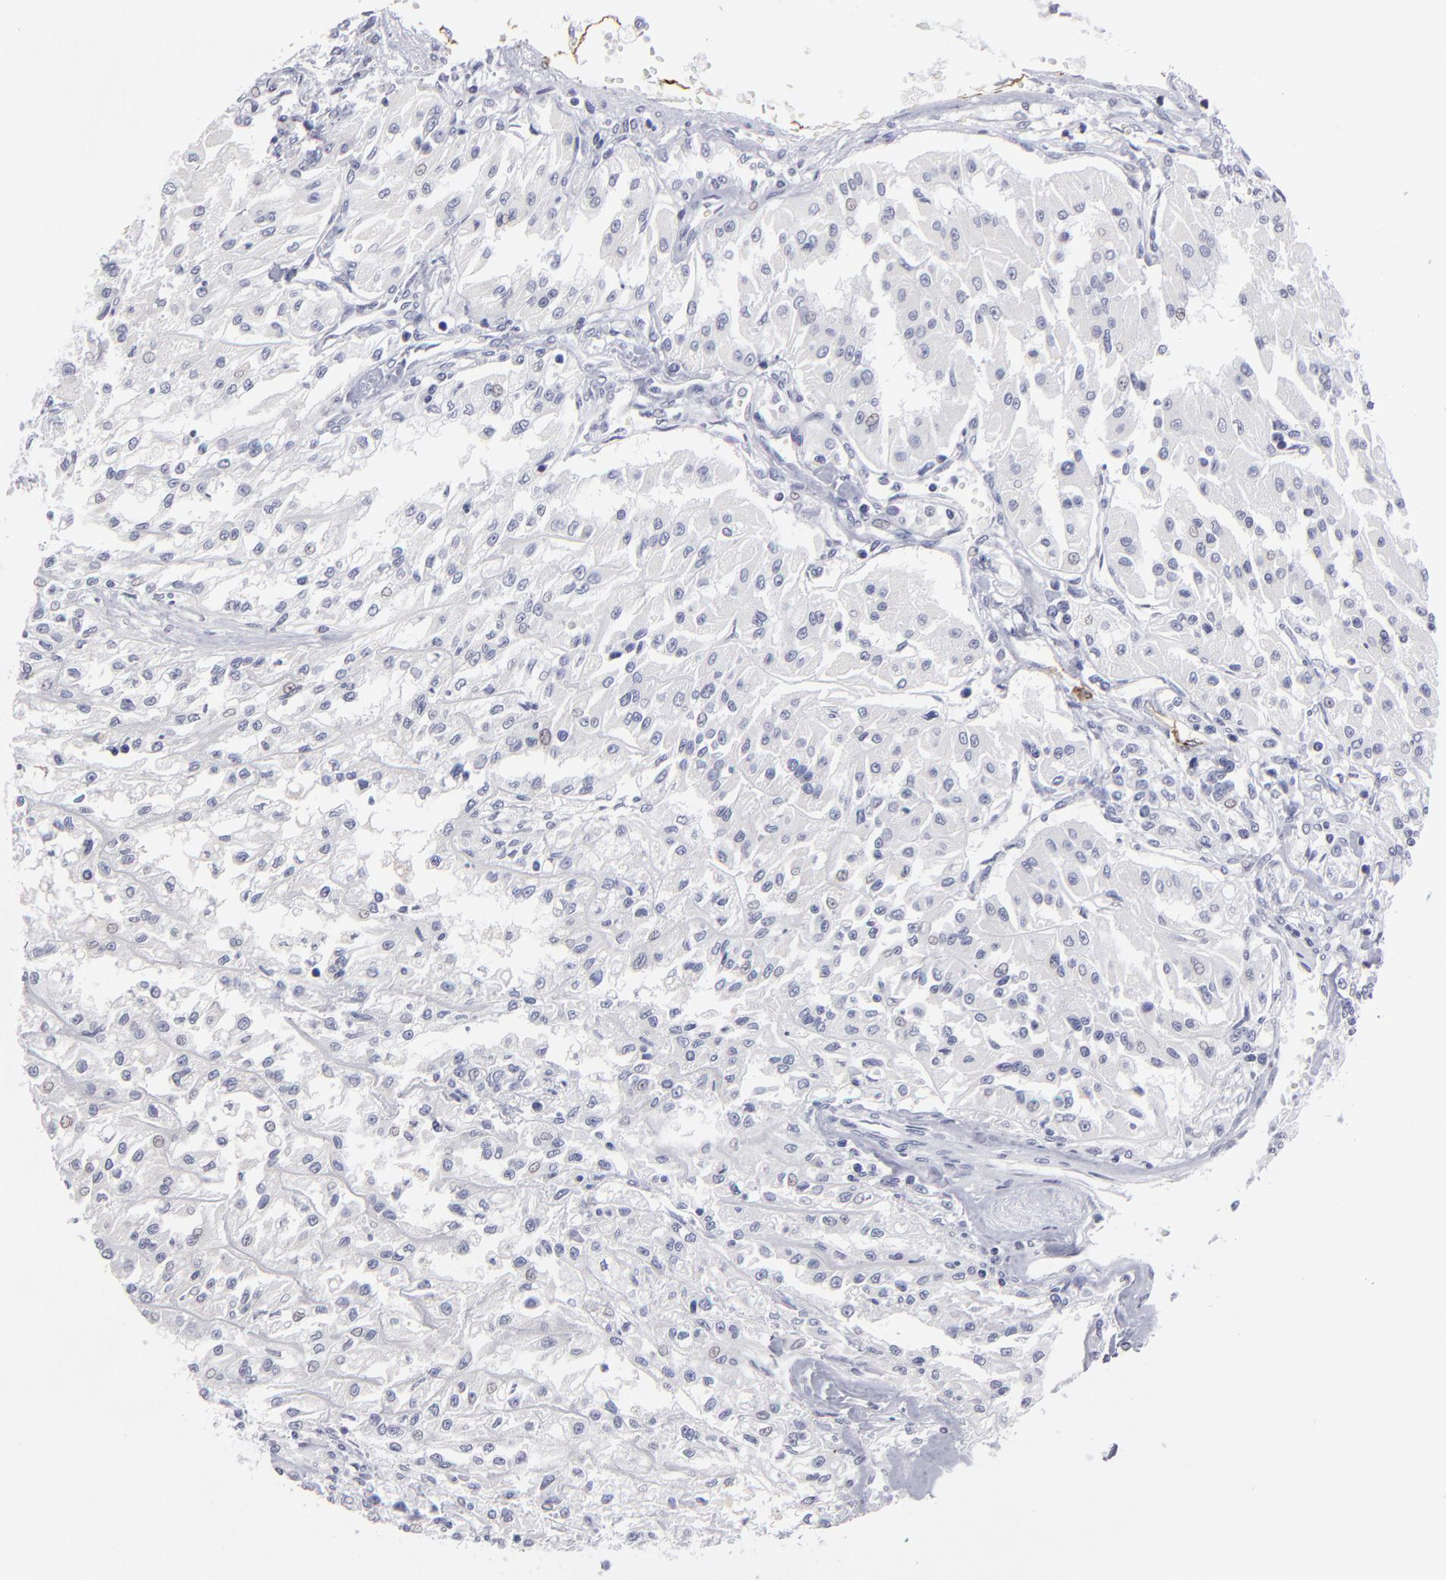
{"staining": {"intensity": "negative", "quantity": "none", "location": "none"}, "tissue": "renal cancer", "cell_type": "Tumor cells", "image_type": "cancer", "snomed": [{"axis": "morphology", "description": "Adenocarcinoma, NOS"}, {"axis": "topography", "description": "Kidney"}], "caption": "High magnification brightfield microscopy of renal cancer (adenocarcinoma) stained with DAB (3,3'-diaminobenzidine) (brown) and counterstained with hematoxylin (blue): tumor cells show no significant positivity.", "gene": "CADM3", "patient": {"sex": "male", "age": 78}}